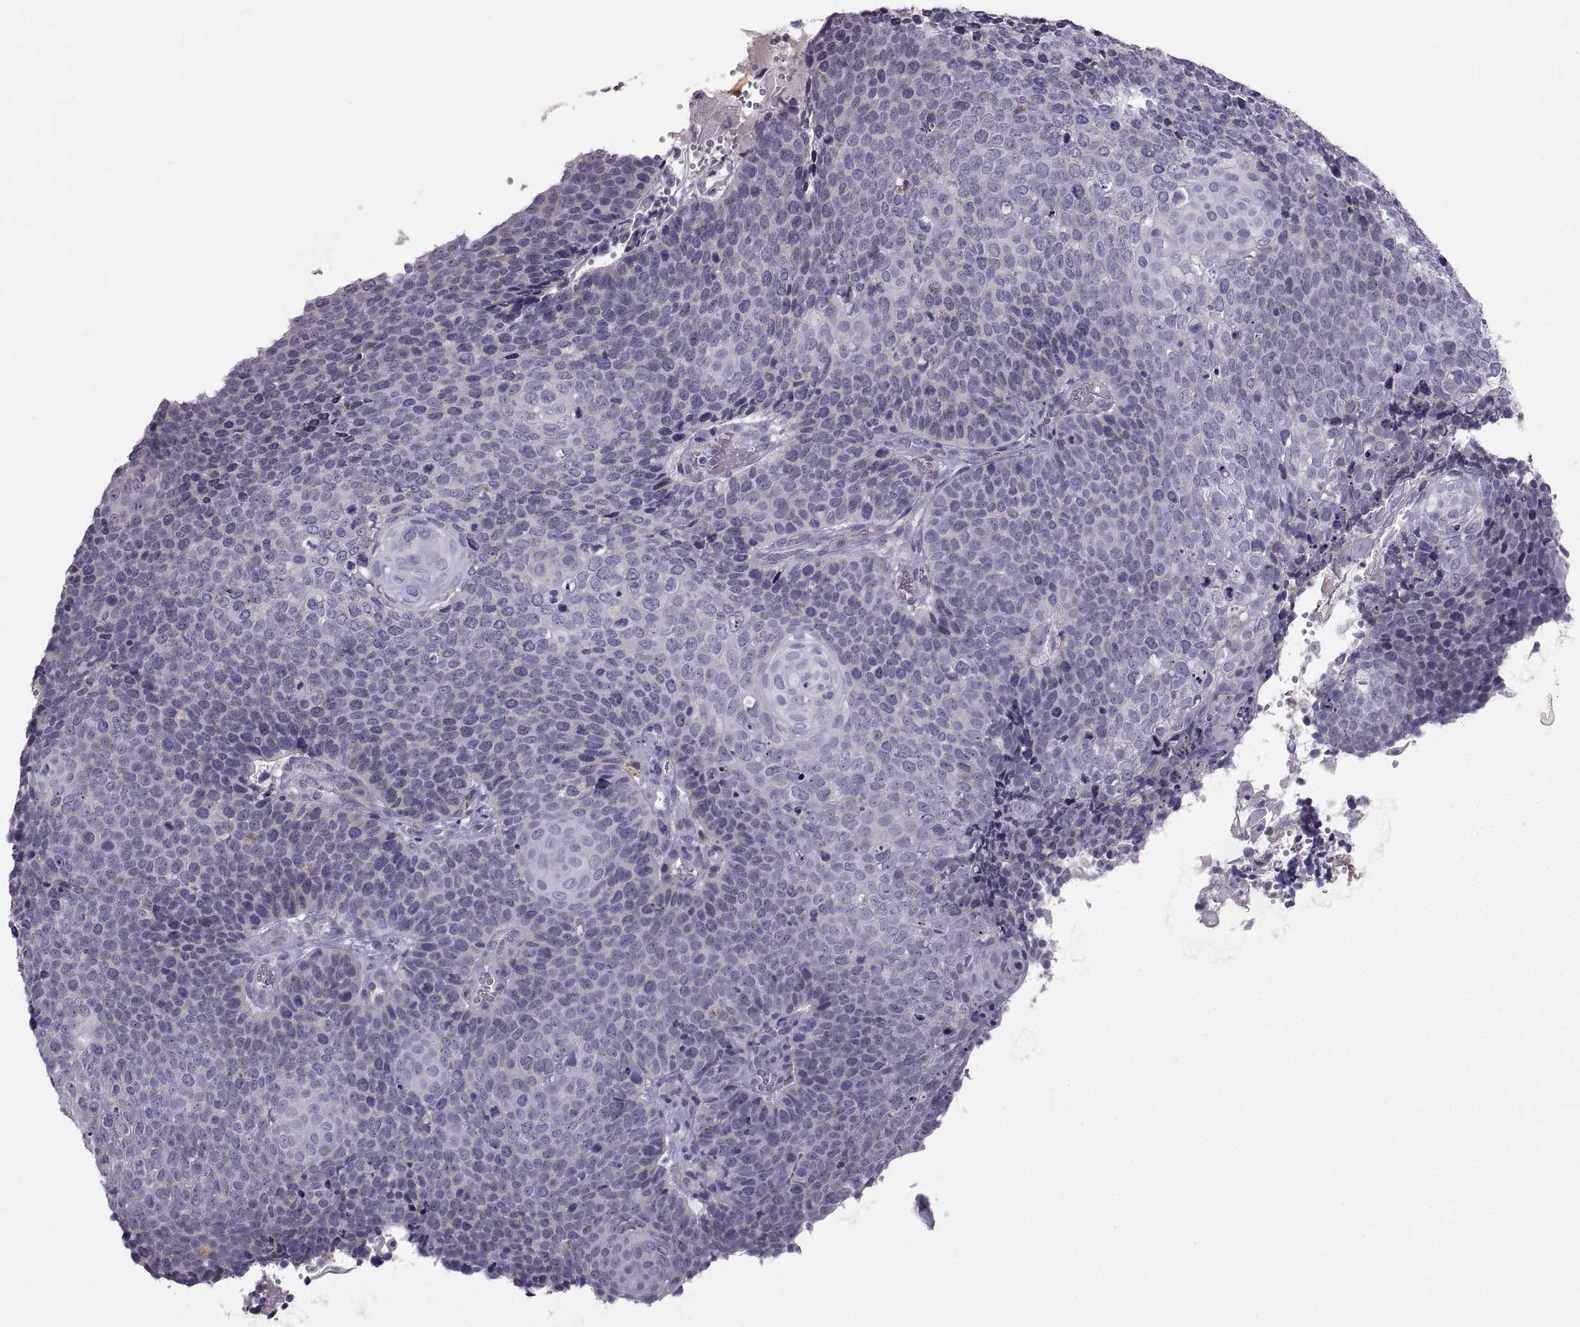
{"staining": {"intensity": "negative", "quantity": "none", "location": "none"}, "tissue": "cervical cancer", "cell_type": "Tumor cells", "image_type": "cancer", "snomed": [{"axis": "morphology", "description": "Squamous cell carcinoma, NOS"}, {"axis": "topography", "description": "Cervix"}], "caption": "The histopathology image exhibits no staining of tumor cells in cervical cancer. (Immunohistochemistry (ihc), brightfield microscopy, high magnification).", "gene": "PGM5", "patient": {"sex": "female", "age": 39}}